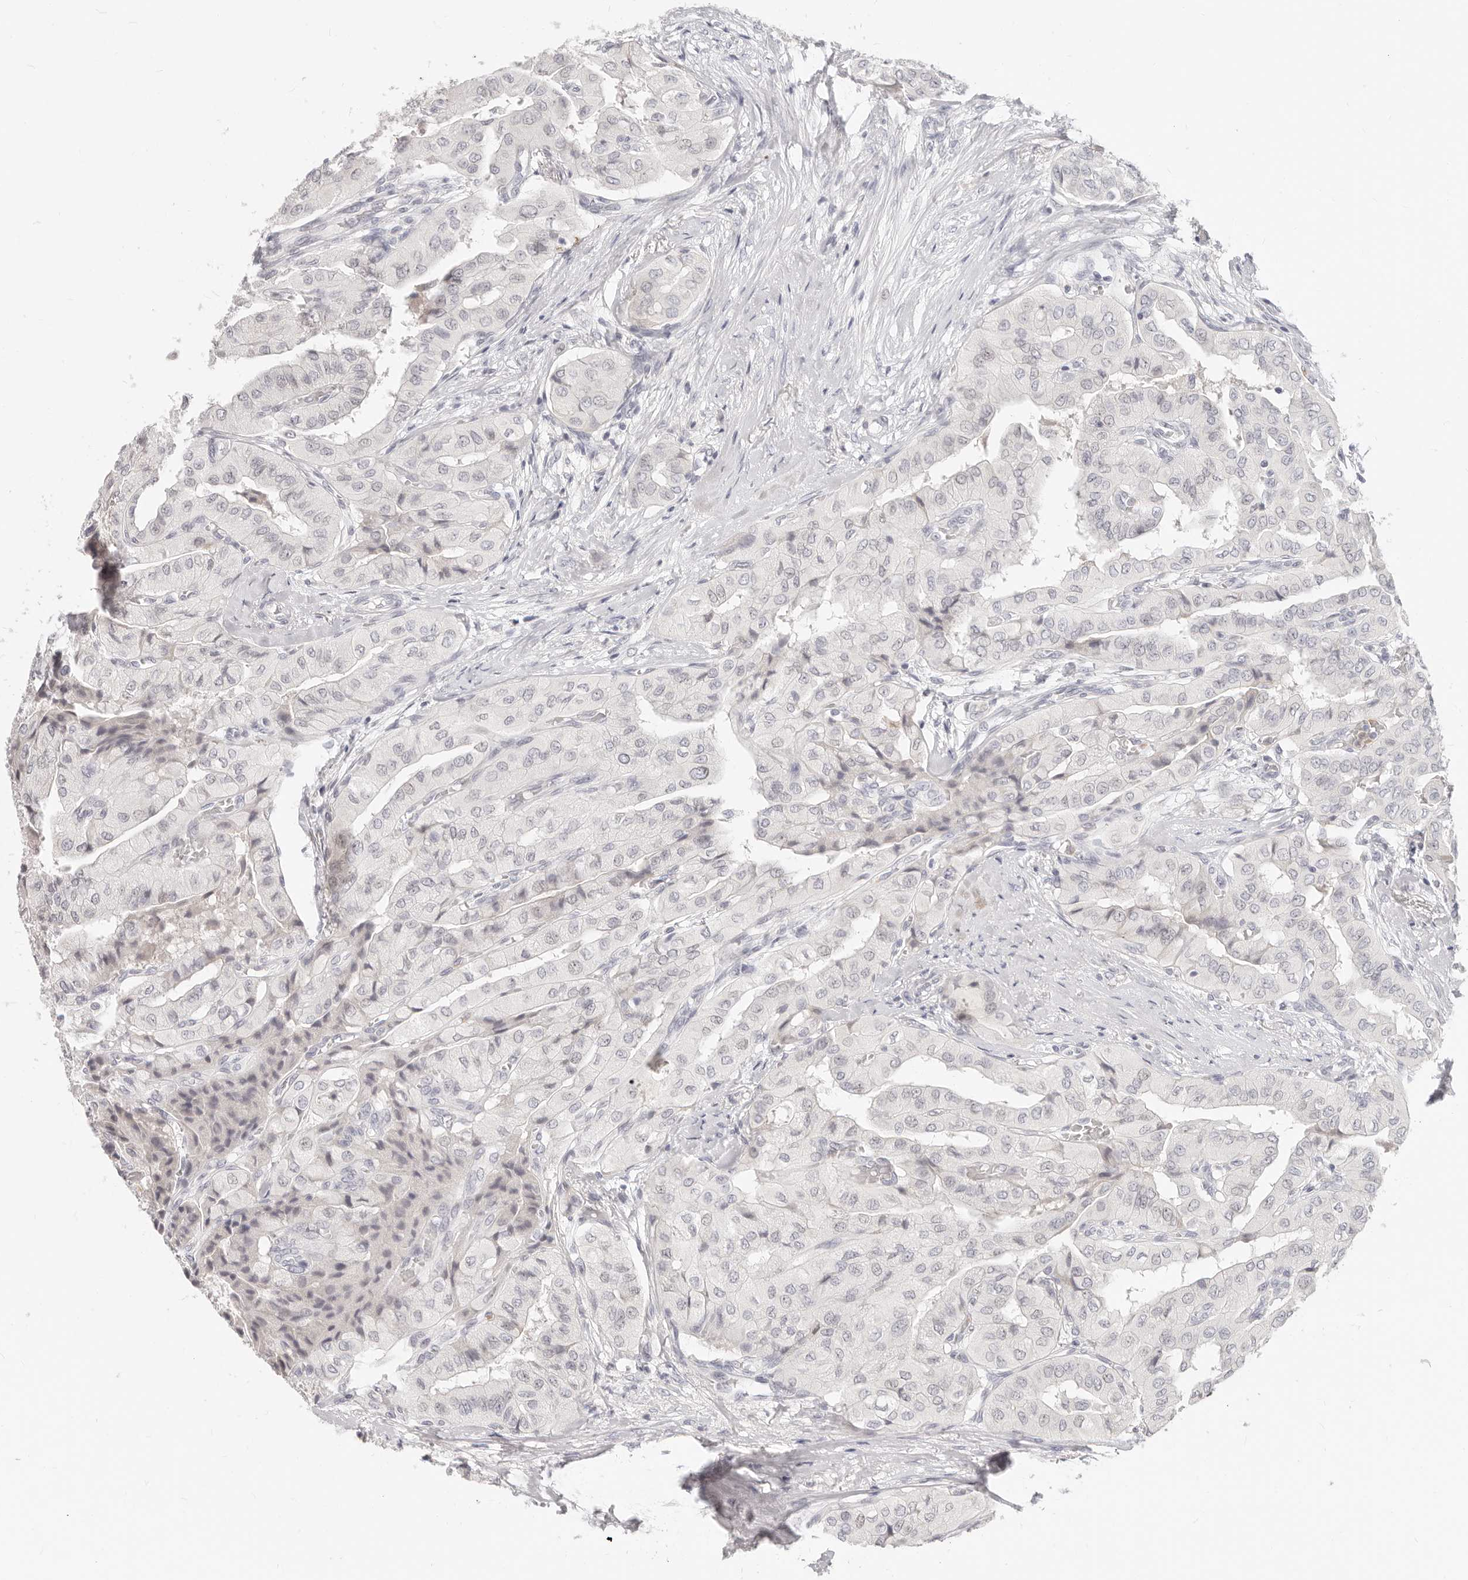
{"staining": {"intensity": "negative", "quantity": "none", "location": "none"}, "tissue": "thyroid cancer", "cell_type": "Tumor cells", "image_type": "cancer", "snomed": [{"axis": "morphology", "description": "Papillary adenocarcinoma, NOS"}, {"axis": "topography", "description": "Thyroid gland"}], "caption": "A micrograph of thyroid cancer stained for a protein shows no brown staining in tumor cells. (Brightfield microscopy of DAB (3,3'-diaminobenzidine) immunohistochemistry at high magnification).", "gene": "ASCL1", "patient": {"sex": "female", "age": 59}}